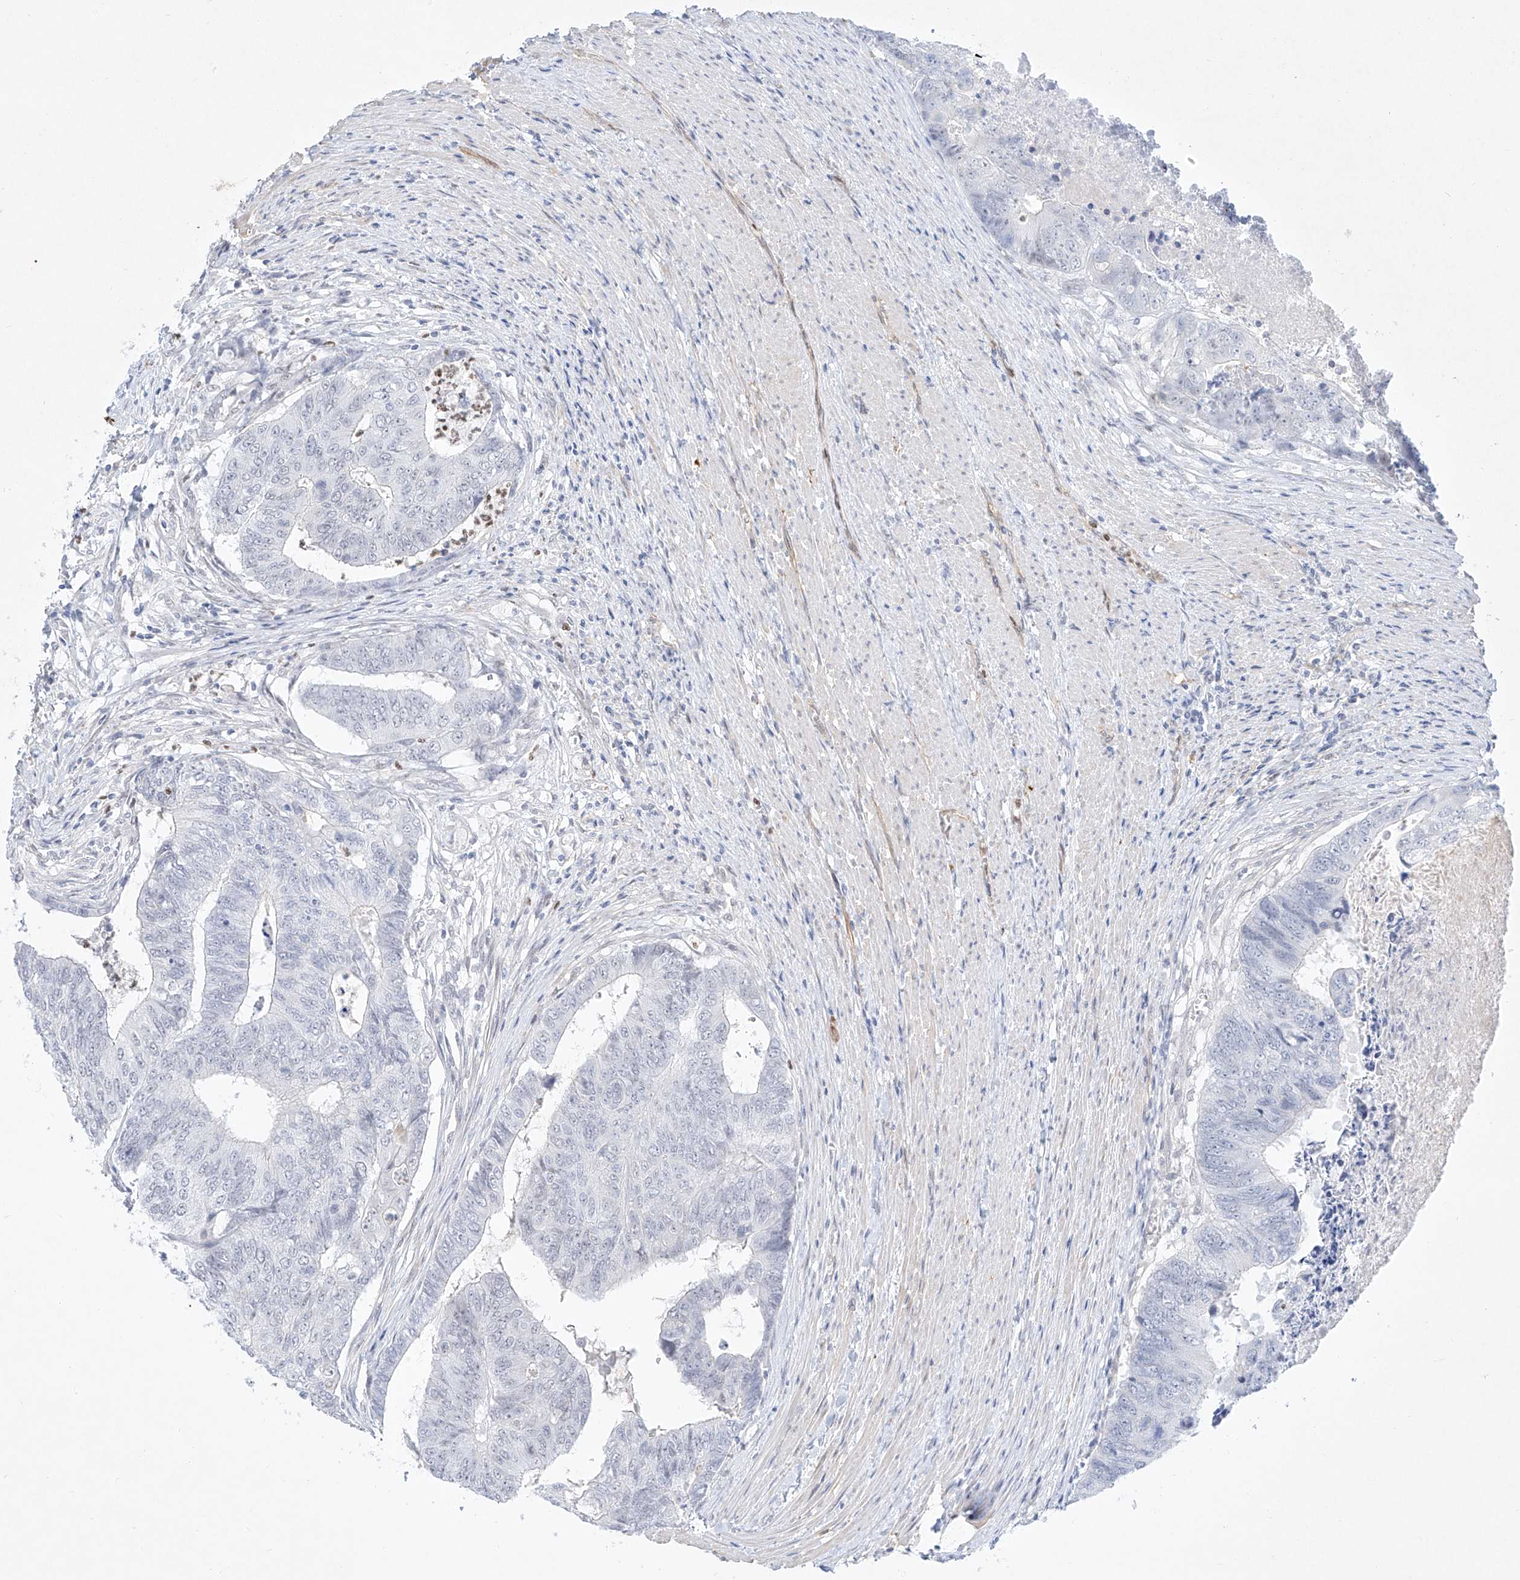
{"staining": {"intensity": "negative", "quantity": "none", "location": "none"}, "tissue": "colorectal cancer", "cell_type": "Tumor cells", "image_type": "cancer", "snomed": [{"axis": "morphology", "description": "Adenocarcinoma, NOS"}, {"axis": "topography", "description": "Colon"}], "caption": "The image displays no significant positivity in tumor cells of colorectal adenocarcinoma.", "gene": "REEP2", "patient": {"sex": "female", "age": 67}}